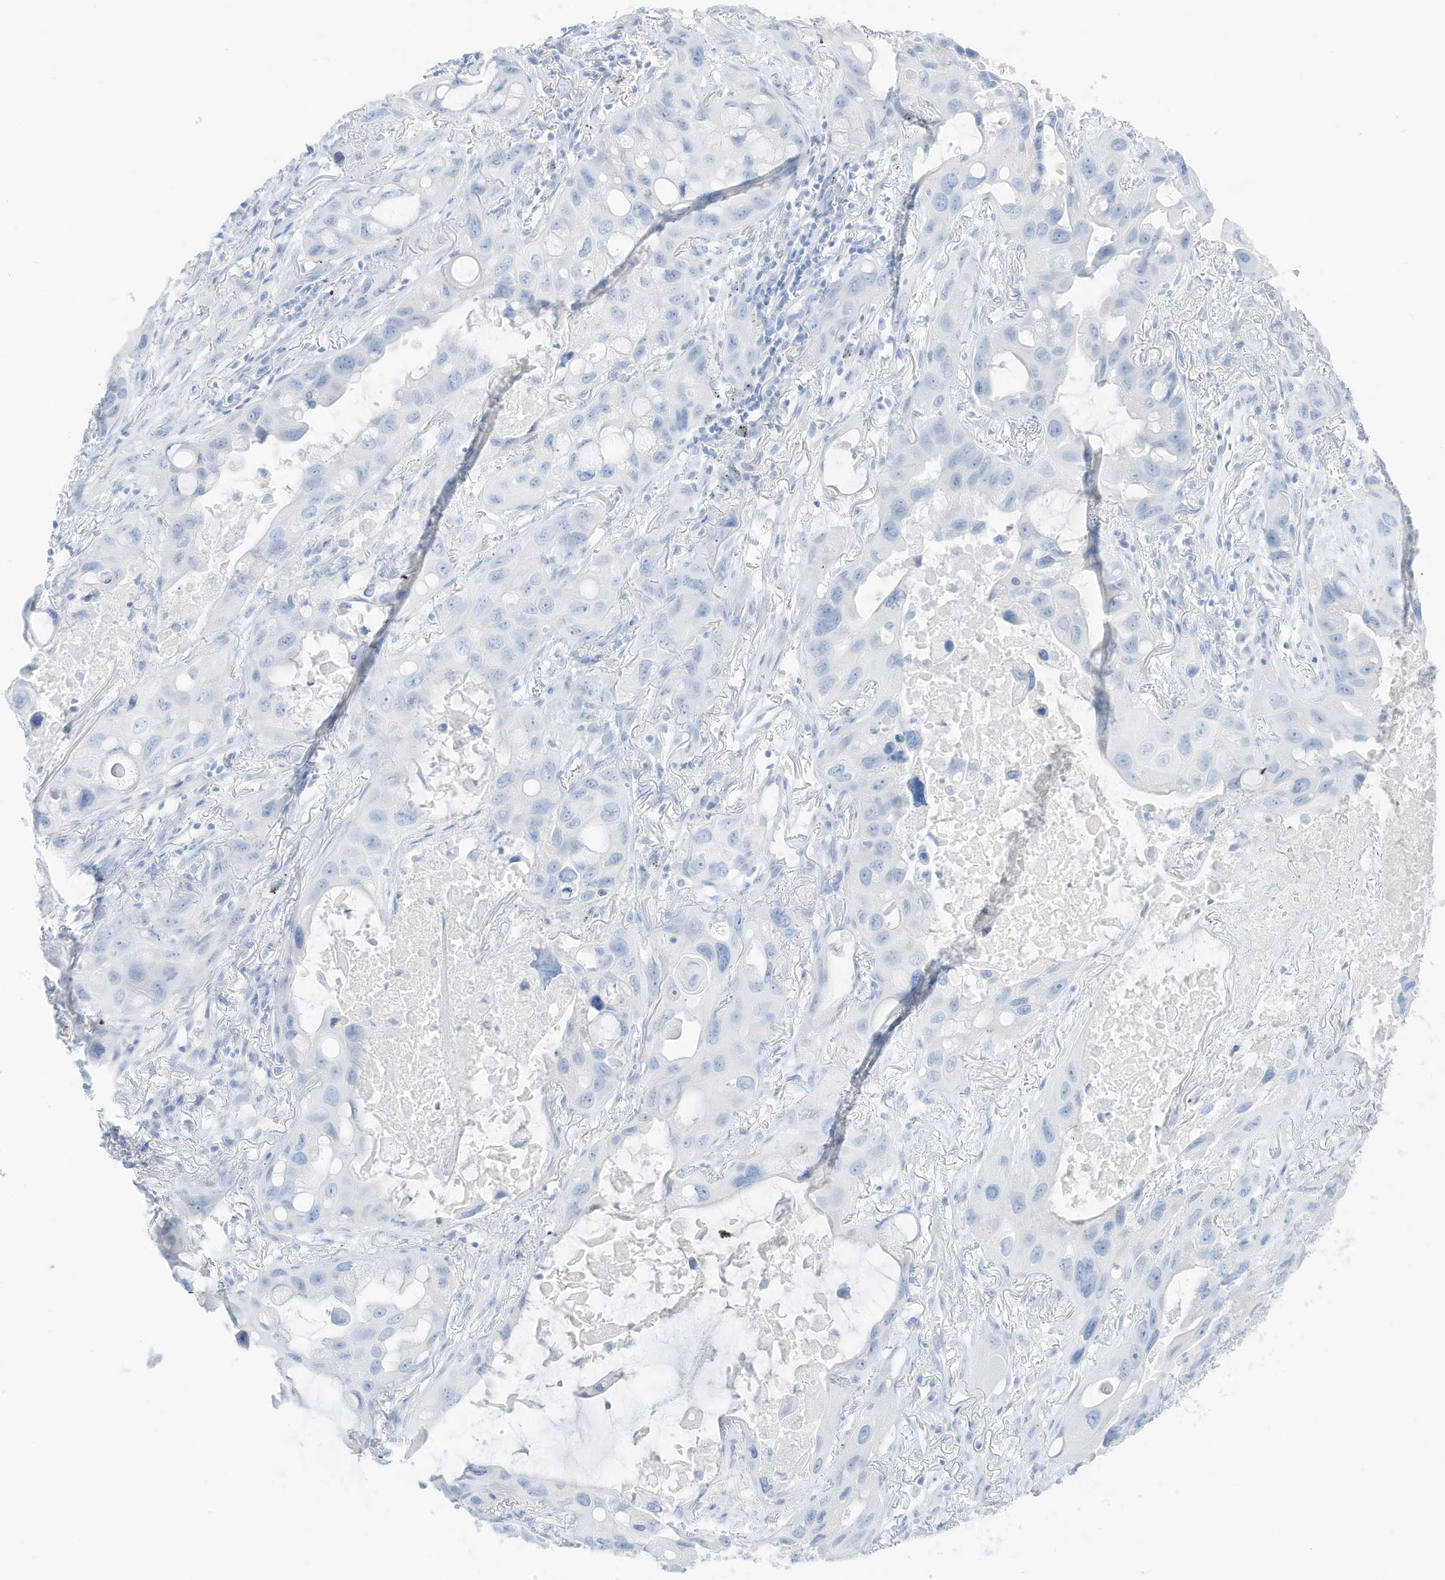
{"staining": {"intensity": "negative", "quantity": "none", "location": "none"}, "tissue": "lung cancer", "cell_type": "Tumor cells", "image_type": "cancer", "snomed": [{"axis": "morphology", "description": "Squamous cell carcinoma, NOS"}, {"axis": "topography", "description": "Lung"}], "caption": "There is no significant expression in tumor cells of lung cancer. (DAB (3,3'-diaminobenzidine) immunohistochemistry (IHC) with hematoxylin counter stain).", "gene": "SLC22A13", "patient": {"sex": "female", "age": 73}}